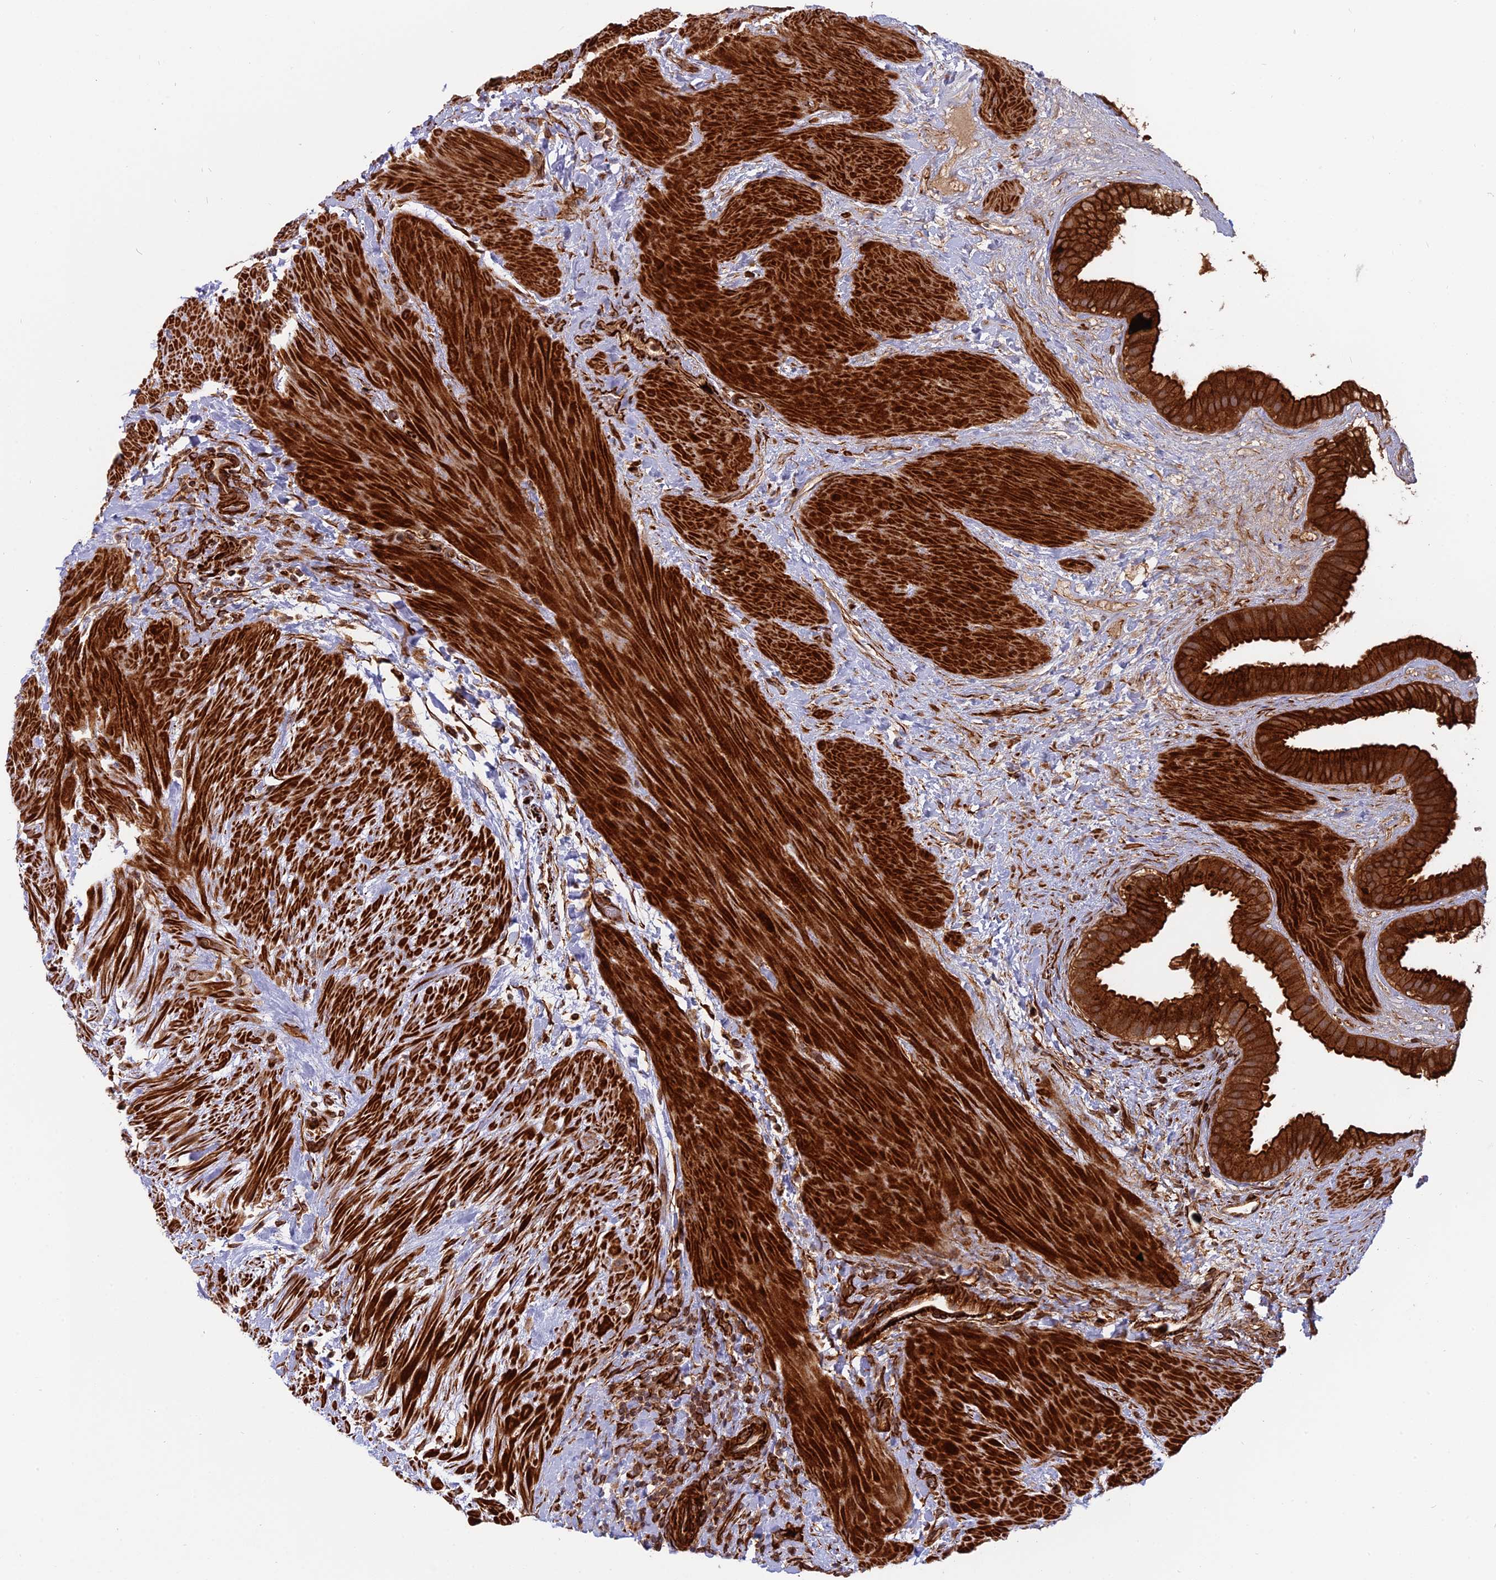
{"staining": {"intensity": "strong", "quantity": ">75%", "location": "cytoplasmic/membranous"}, "tissue": "gallbladder", "cell_type": "Glandular cells", "image_type": "normal", "snomed": [{"axis": "morphology", "description": "Normal tissue, NOS"}, {"axis": "topography", "description": "Gallbladder"}], "caption": "A high amount of strong cytoplasmic/membranous staining is appreciated in about >75% of glandular cells in benign gallbladder.", "gene": "PHLDB3", "patient": {"sex": "male", "age": 55}}